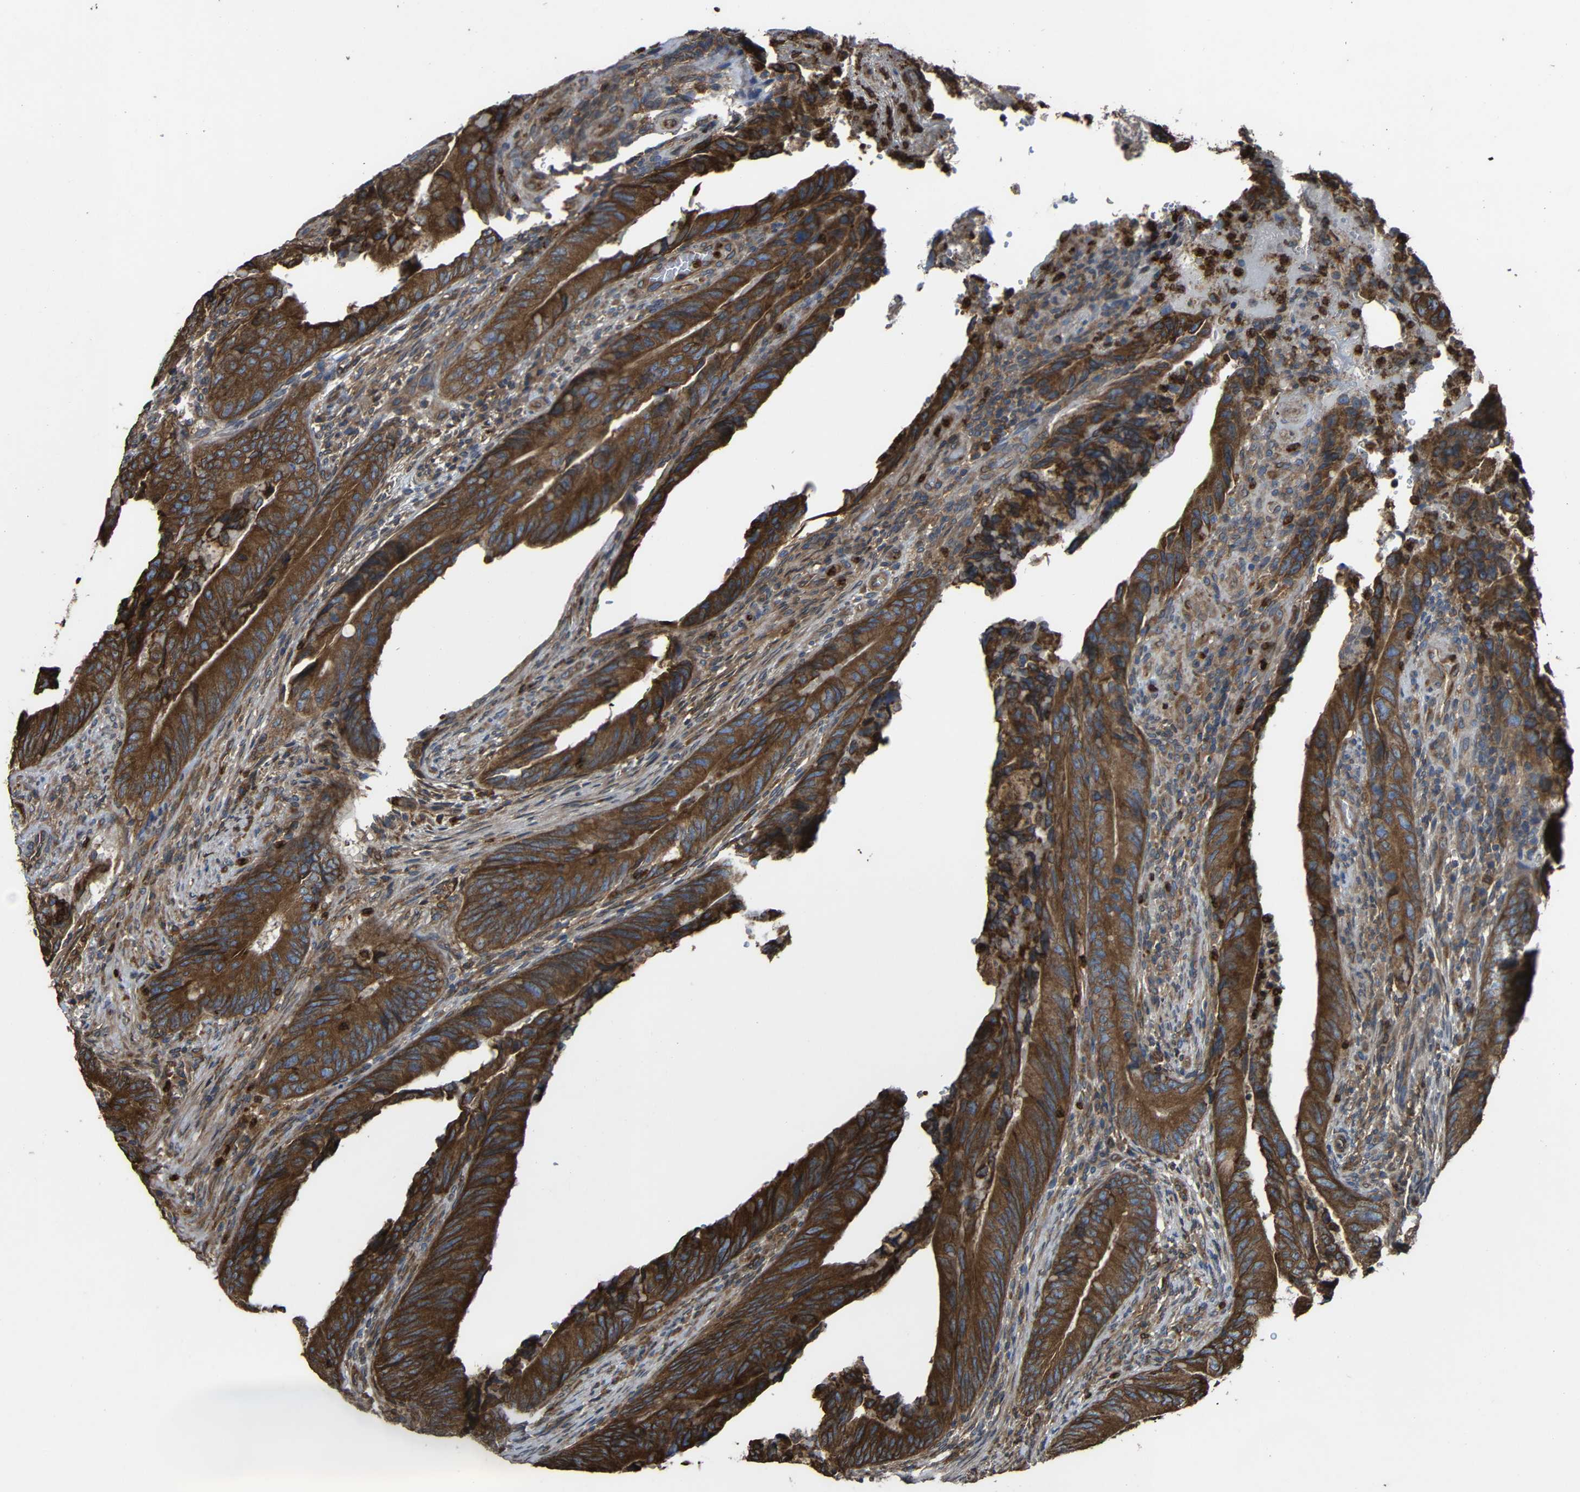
{"staining": {"intensity": "strong", "quantity": ">75%", "location": "cytoplasmic/membranous"}, "tissue": "colorectal cancer", "cell_type": "Tumor cells", "image_type": "cancer", "snomed": [{"axis": "morphology", "description": "Normal tissue, NOS"}, {"axis": "morphology", "description": "Adenocarcinoma, NOS"}, {"axis": "topography", "description": "Colon"}], "caption": "Protein expression analysis of human adenocarcinoma (colorectal) reveals strong cytoplasmic/membranous expression in approximately >75% of tumor cells.", "gene": "TREM2", "patient": {"sex": "male", "age": 56}}